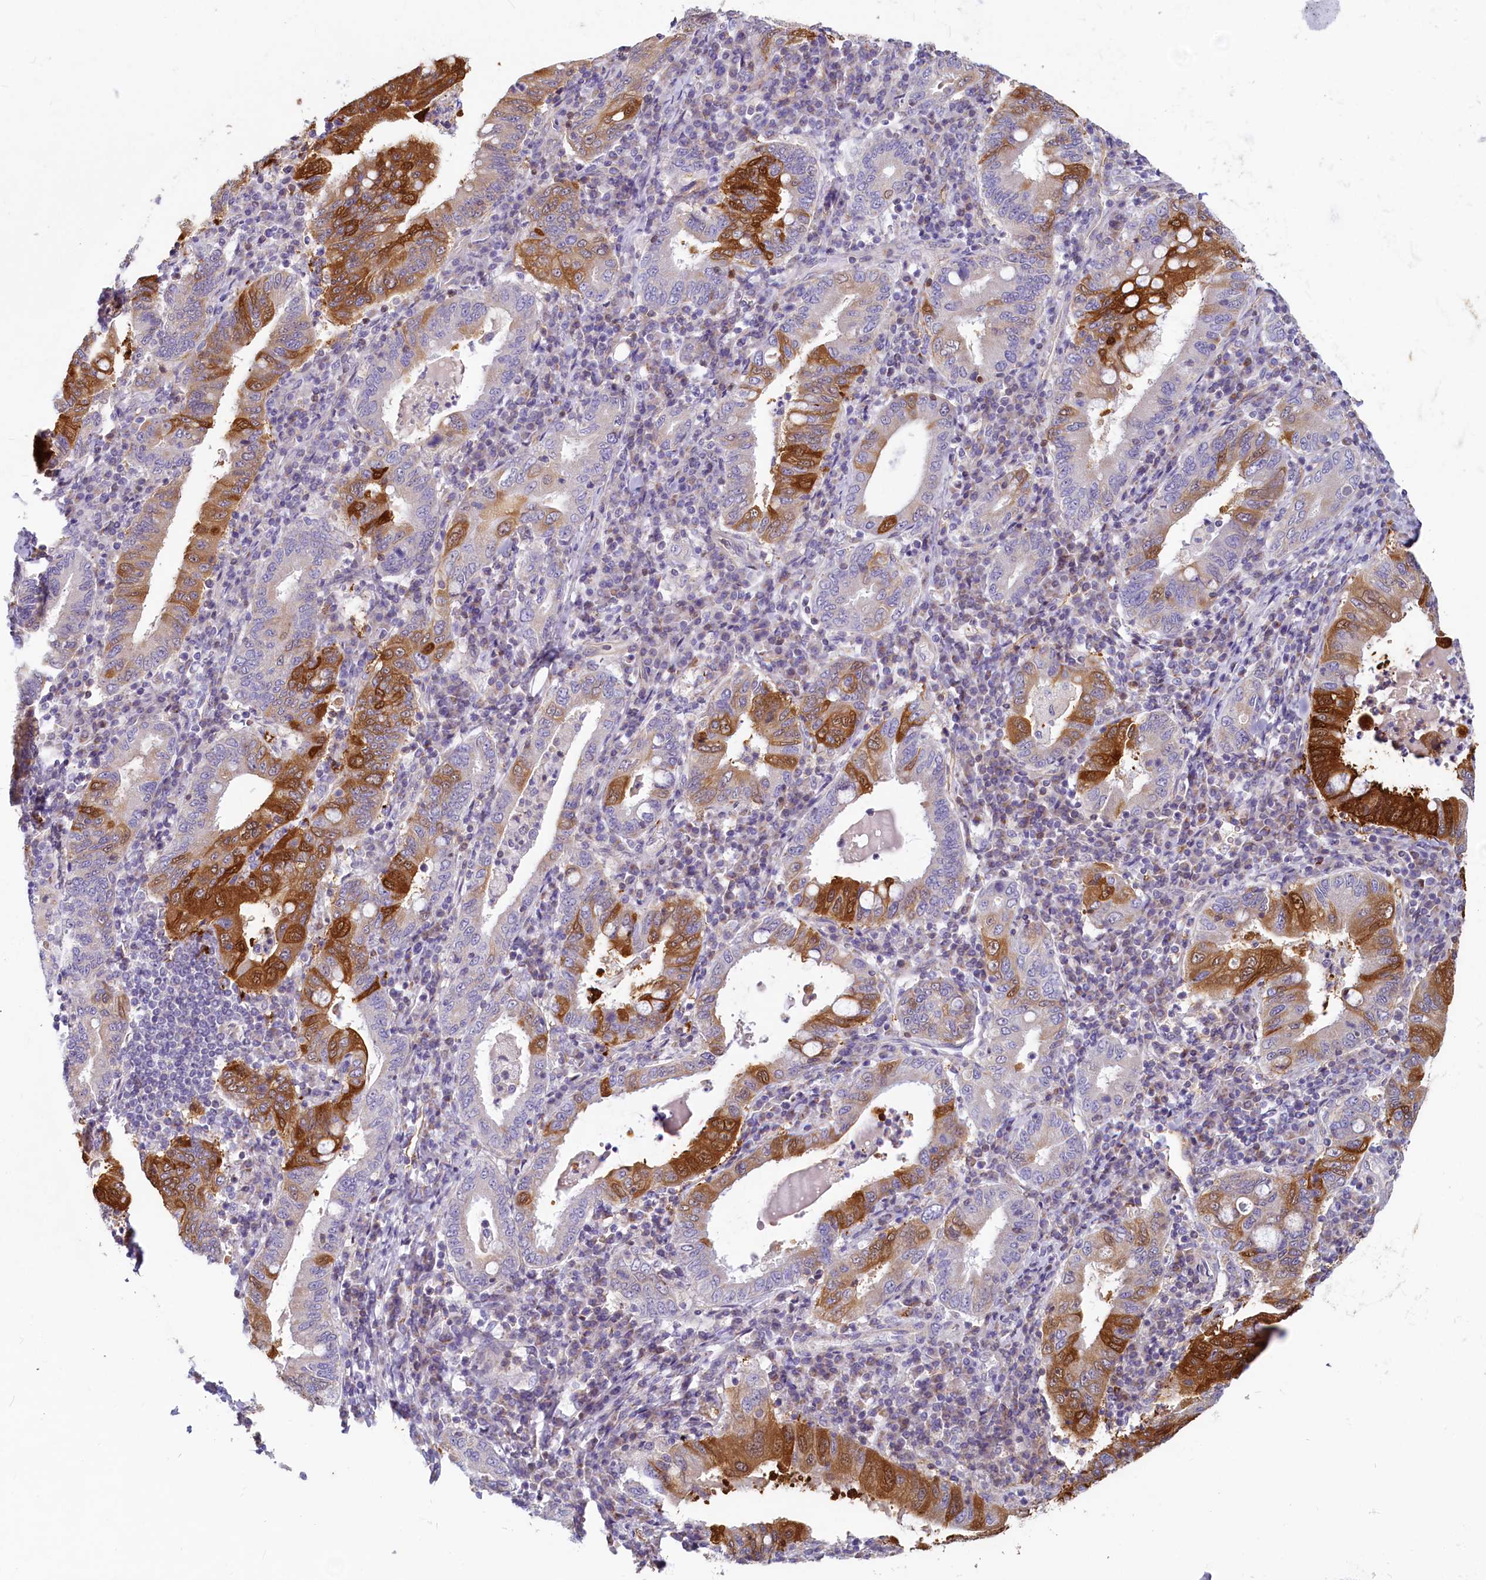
{"staining": {"intensity": "strong", "quantity": "<25%", "location": "cytoplasmic/membranous"}, "tissue": "stomach cancer", "cell_type": "Tumor cells", "image_type": "cancer", "snomed": [{"axis": "morphology", "description": "Normal tissue, NOS"}, {"axis": "morphology", "description": "Adenocarcinoma, NOS"}, {"axis": "topography", "description": "Esophagus"}, {"axis": "topography", "description": "Stomach, upper"}, {"axis": "topography", "description": "Peripheral nerve tissue"}], "caption": "Adenocarcinoma (stomach) stained with DAB immunohistochemistry shows medium levels of strong cytoplasmic/membranous staining in about <25% of tumor cells. Immunohistochemistry stains the protein in brown and the nuclei are stained blue.", "gene": "LMOD3", "patient": {"sex": "male", "age": 62}}